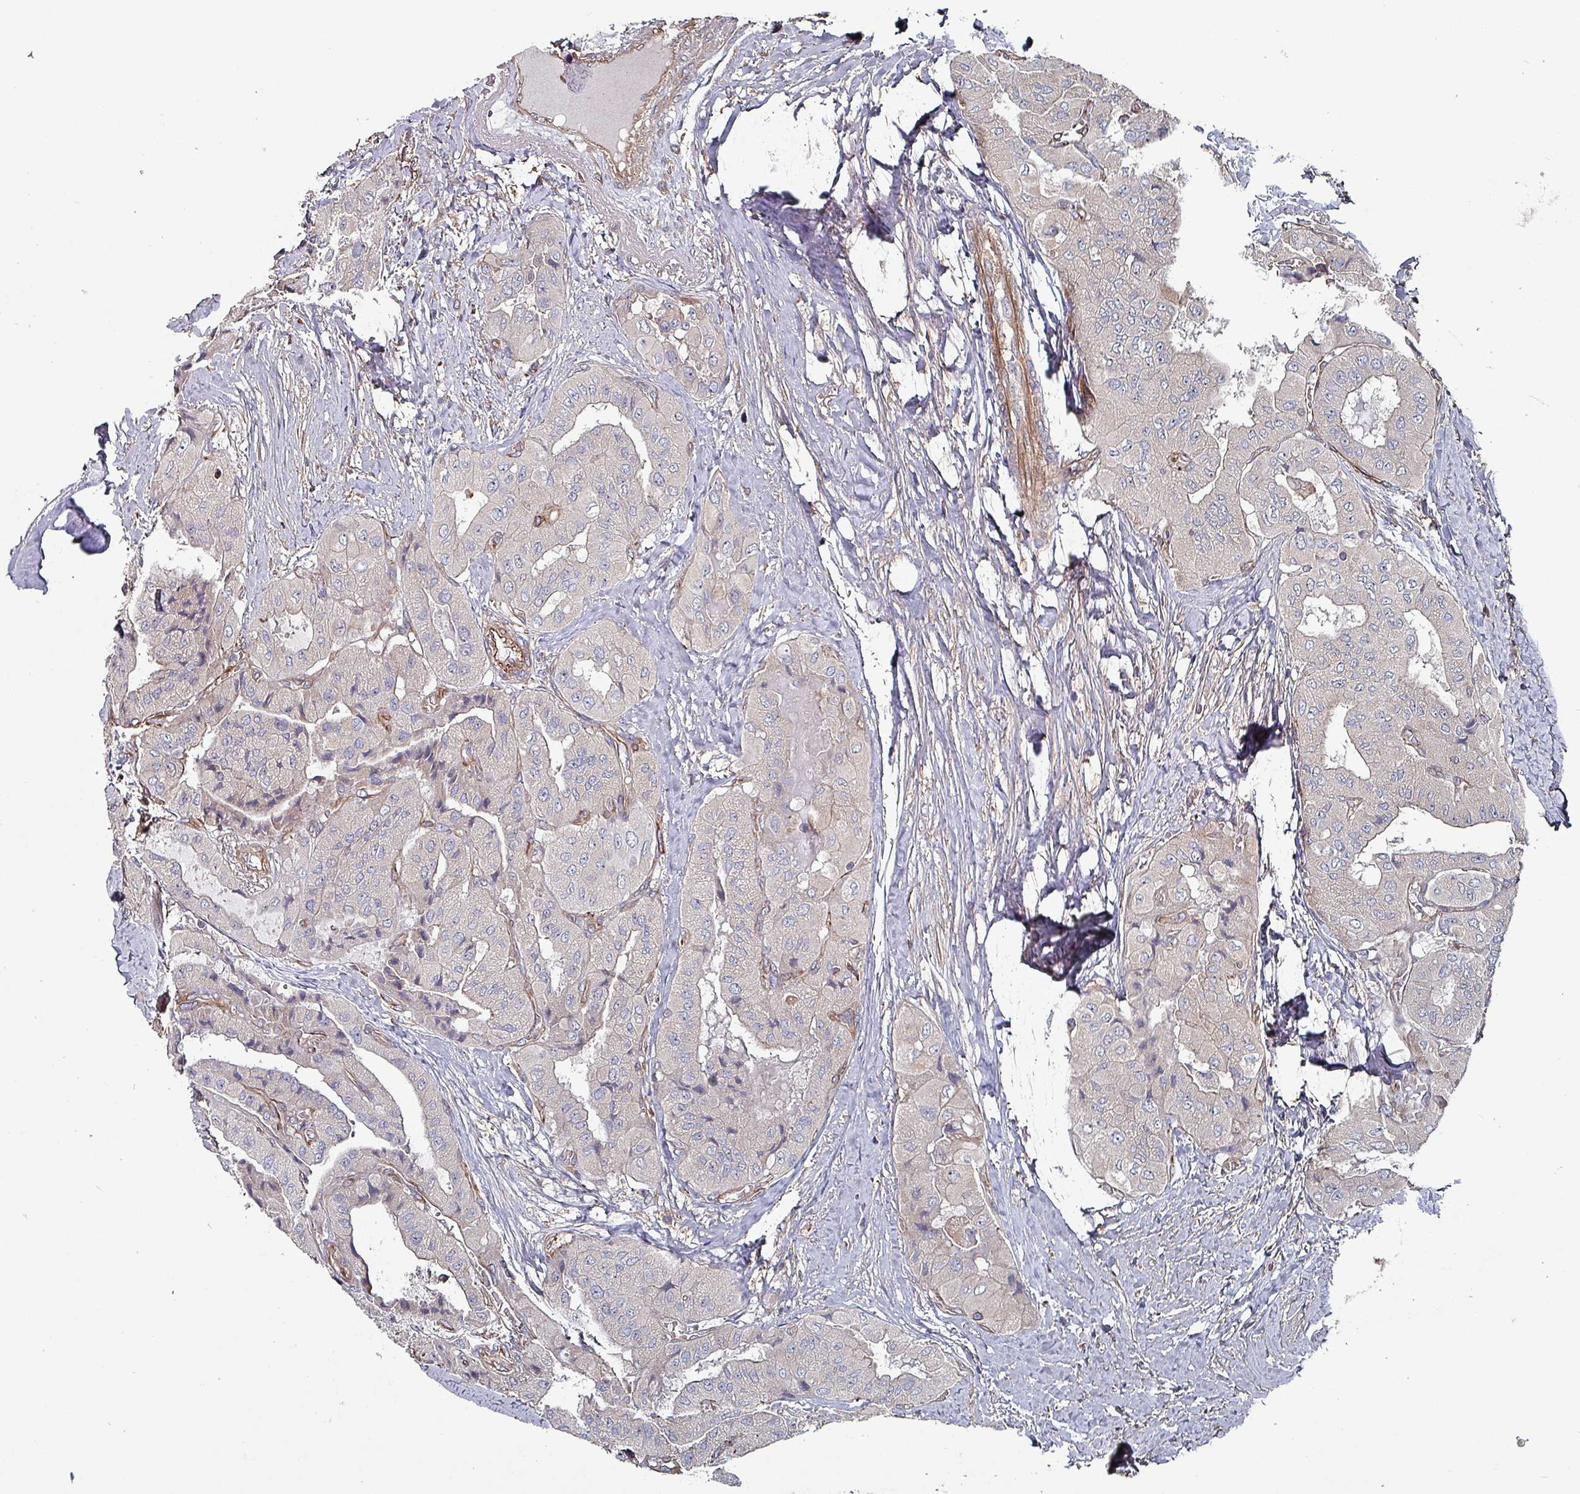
{"staining": {"intensity": "negative", "quantity": "none", "location": "none"}, "tissue": "thyroid cancer", "cell_type": "Tumor cells", "image_type": "cancer", "snomed": [{"axis": "morphology", "description": "Normal tissue, NOS"}, {"axis": "morphology", "description": "Papillary adenocarcinoma, NOS"}, {"axis": "topography", "description": "Thyroid gland"}], "caption": "An immunohistochemistry (IHC) image of thyroid cancer (papillary adenocarcinoma) is shown. There is no staining in tumor cells of thyroid cancer (papillary adenocarcinoma).", "gene": "ANO10", "patient": {"sex": "female", "age": 59}}